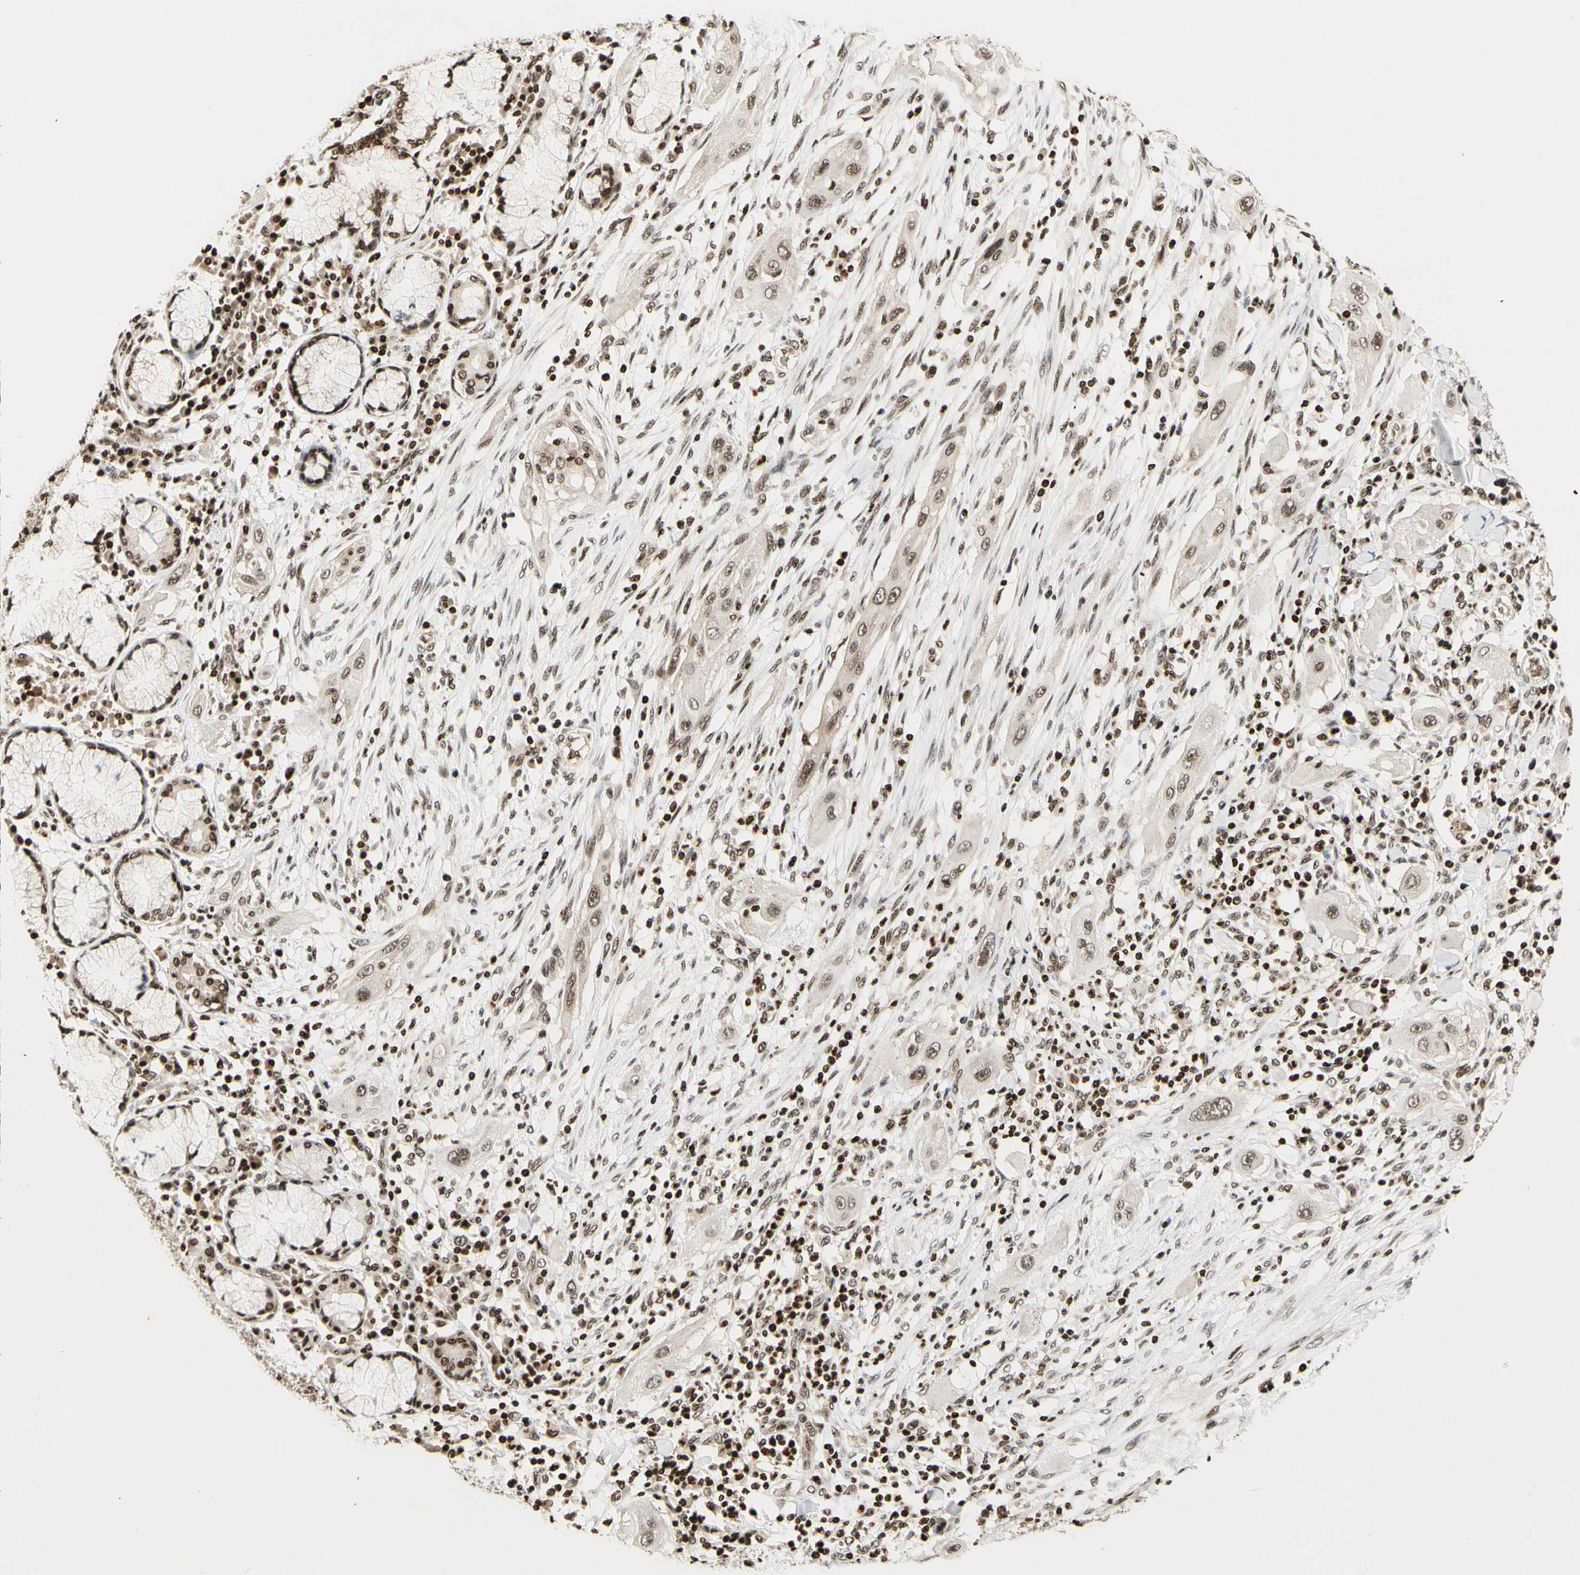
{"staining": {"intensity": "weak", "quantity": ">75%", "location": "nuclear"}, "tissue": "lung cancer", "cell_type": "Tumor cells", "image_type": "cancer", "snomed": [{"axis": "morphology", "description": "Squamous cell carcinoma, NOS"}, {"axis": "topography", "description": "Lung"}], "caption": "An immunohistochemistry (IHC) histopathology image of tumor tissue is shown. Protein staining in brown shows weak nuclear positivity in lung squamous cell carcinoma within tumor cells. (IHC, brightfield microscopy, high magnification).", "gene": "TSHZ3", "patient": {"sex": "female", "age": 47}}